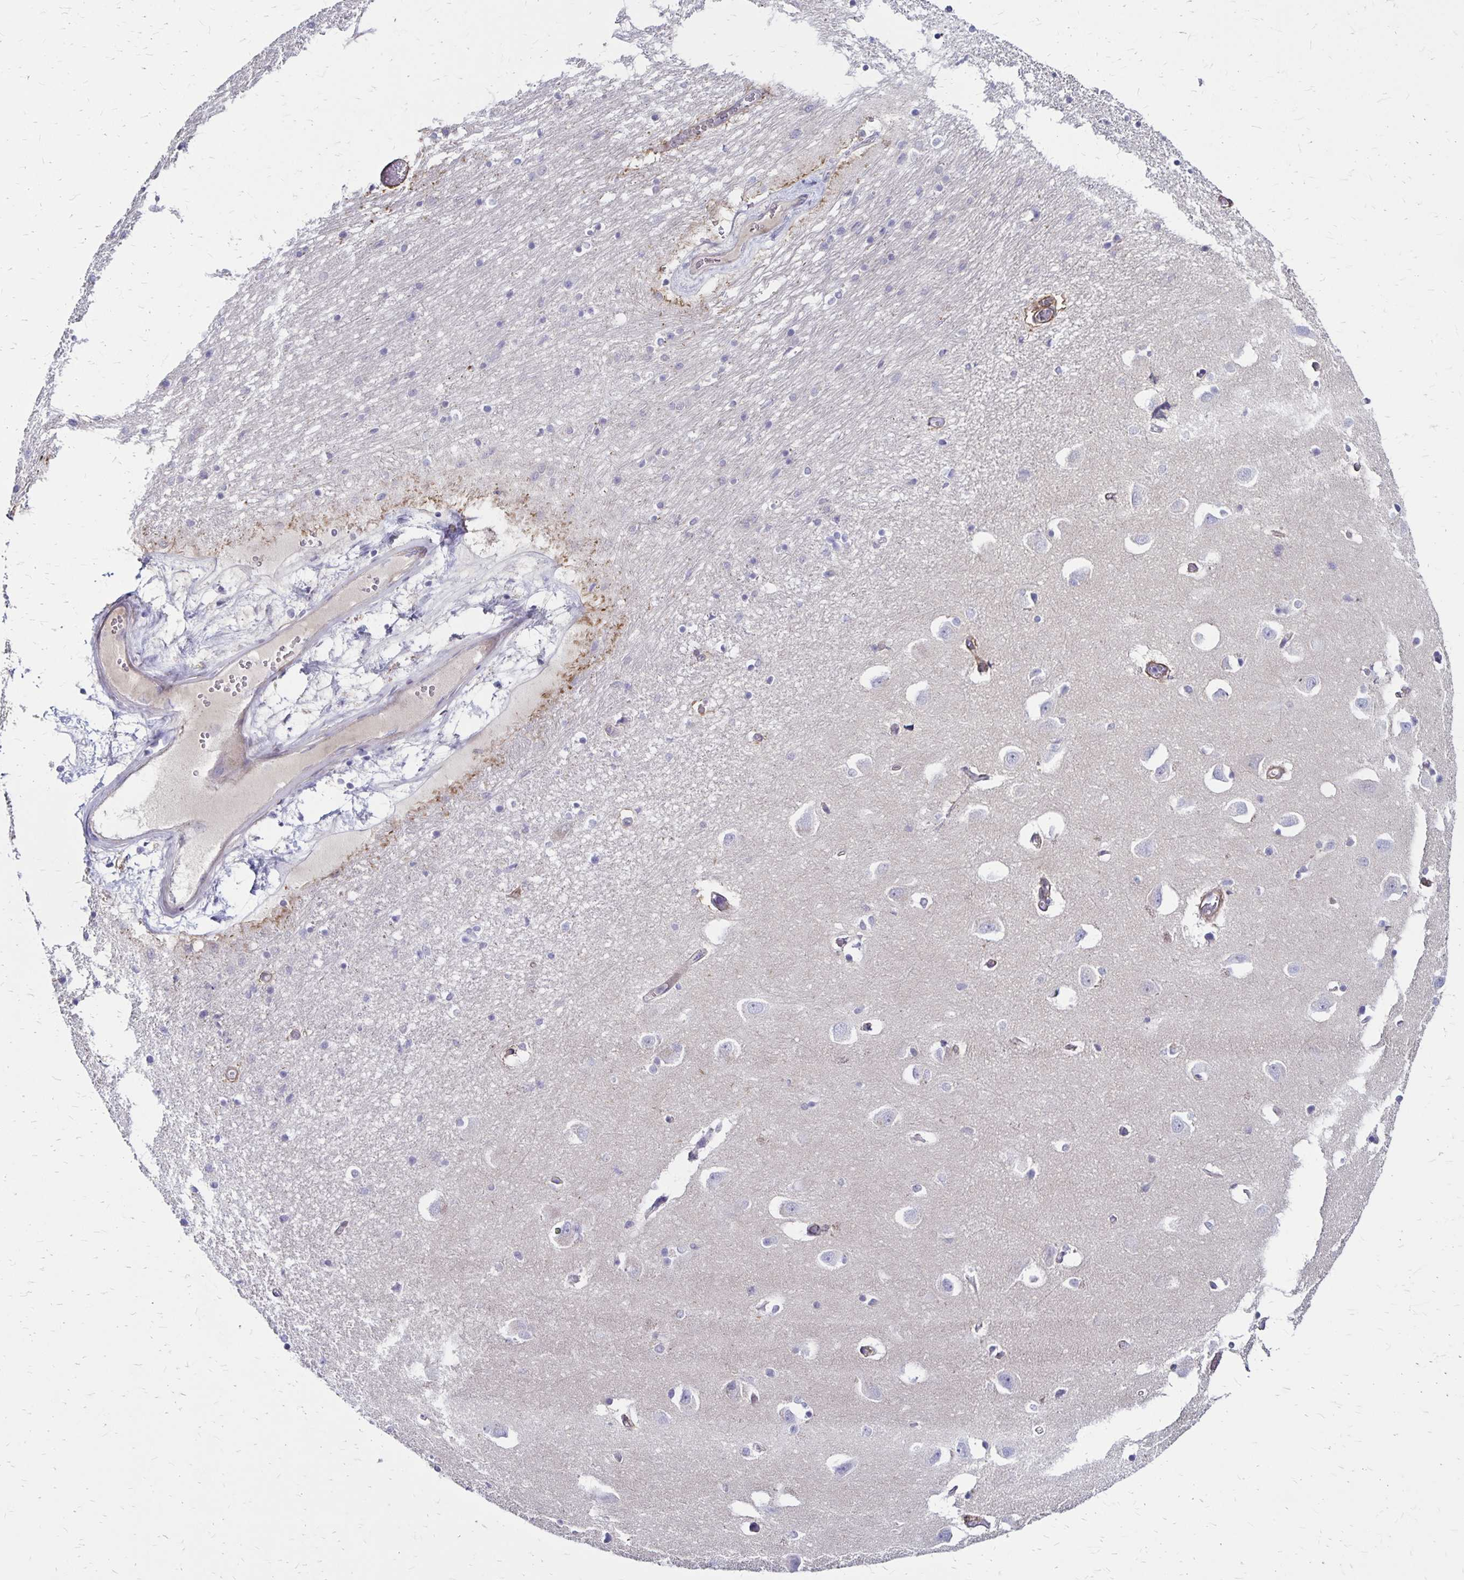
{"staining": {"intensity": "negative", "quantity": "none", "location": "none"}, "tissue": "caudate", "cell_type": "Glial cells", "image_type": "normal", "snomed": [{"axis": "morphology", "description": "Normal tissue, NOS"}, {"axis": "topography", "description": "Lateral ventricle wall"}, {"axis": "topography", "description": "Hippocampus"}], "caption": "High power microscopy histopathology image of an IHC histopathology image of unremarkable caudate, revealing no significant staining in glial cells. (DAB (3,3'-diaminobenzidine) IHC visualized using brightfield microscopy, high magnification).", "gene": "TNS3", "patient": {"sex": "female", "age": 63}}